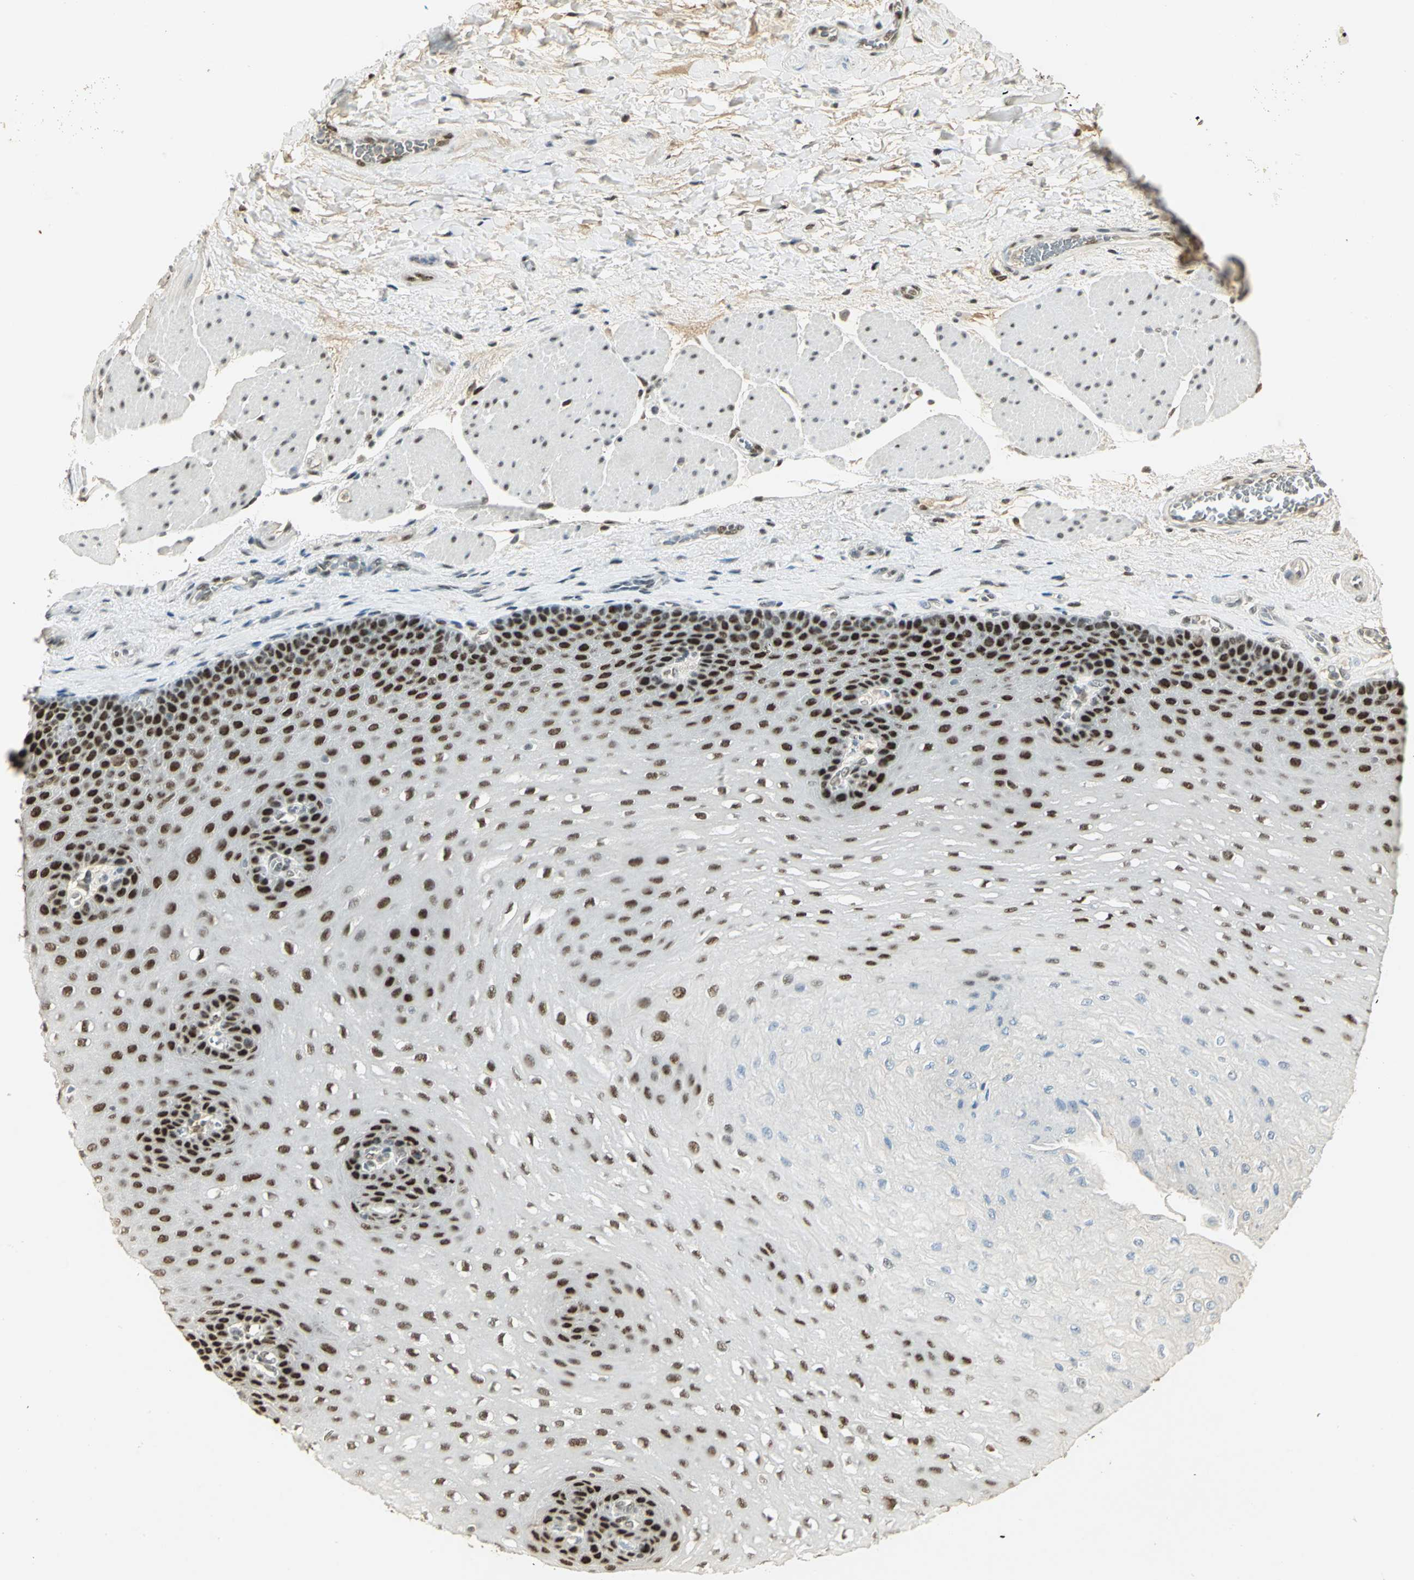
{"staining": {"intensity": "strong", "quantity": ">75%", "location": "nuclear"}, "tissue": "esophagus", "cell_type": "Squamous epithelial cells", "image_type": "normal", "snomed": [{"axis": "morphology", "description": "Normal tissue, NOS"}, {"axis": "topography", "description": "Esophagus"}], "caption": "Esophagus stained for a protein (brown) demonstrates strong nuclear positive staining in approximately >75% of squamous epithelial cells.", "gene": "AK6", "patient": {"sex": "female", "age": 72}}